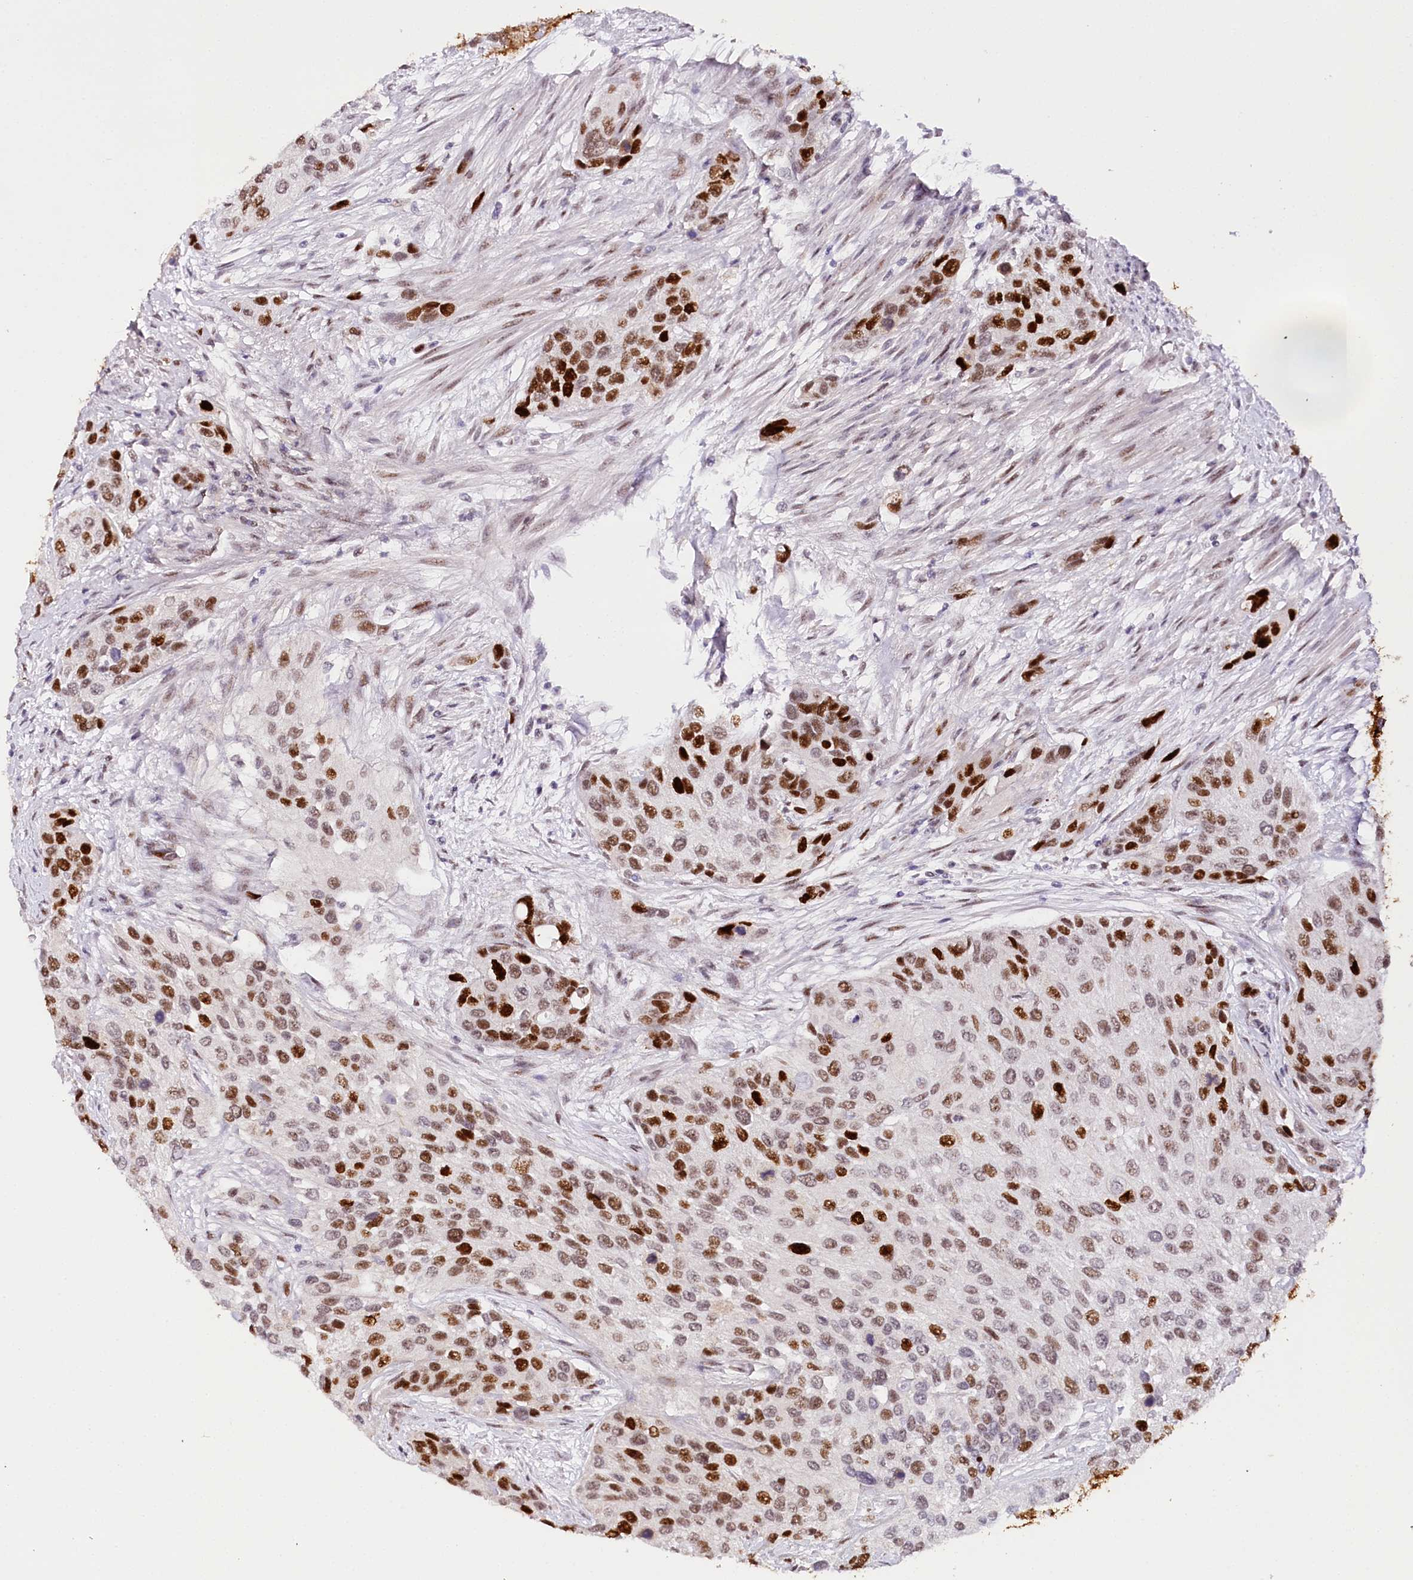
{"staining": {"intensity": "strong", "quantity": ">75%", "location": "nuclear"}, "tissue": "urothelial cancer", "cell_type": "Tumor cells", "image_type": "cancer", "snomed": [{"axis": "morphology", "description": "Normal tissue, NOS"}, {"axis": "morphology", "description": "Urothelial carcinoma, High grade"}, {"axis": "topography", "description": "Vascular tissue"}, {"axis": "topography", "description": "Urinary bladder"}], "caption": "A brown stain labels strong nuclear staining of a protein in urothelial cancer tumor cells. The staining was performed using DAB to visualize the protein expression in brown, while the nuclei were stained in blue with hematoxylin (Magnification: 20x).", "gene": "TP53", "patient": {"sex": "female", "age": 56}}